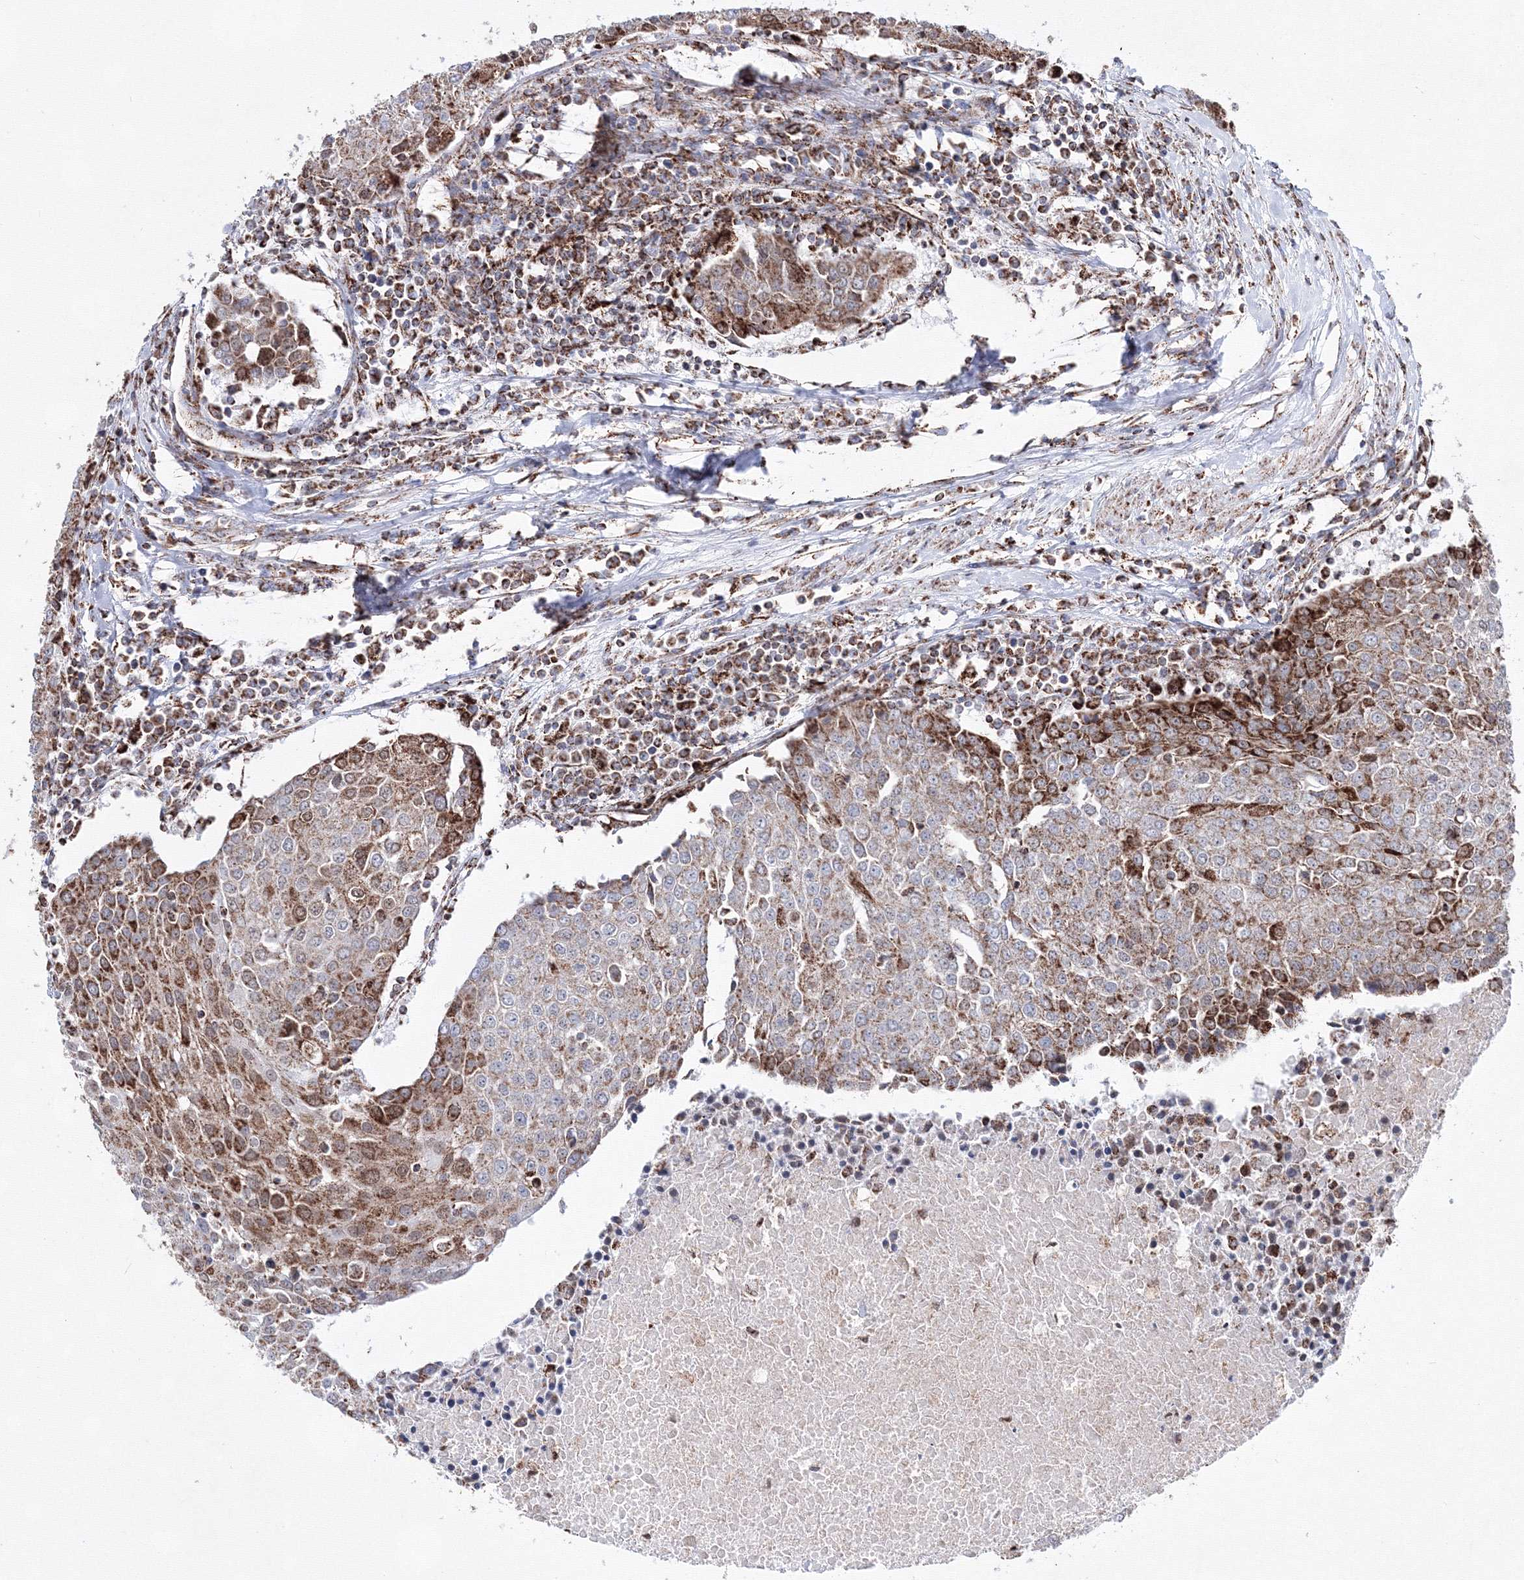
{"staining": {"intensity": "strong", "quantity": "25%-75%", "location": "cytoplasmic/membranous"}, "tissue": "urothelial cancer", "cell_type": "Tumor cells", "image_type": "cancer", "snomed": [{"axis": "morphology", "description": "Urothelial carcinoma, High grade"}, {"axis": "topography", "description": "Urinary bladder"}], "caption": "Urothelial carcinoma (high-grade) stained with a protein marker demonstrates strong staining in tumor cells.", "gene": "HADHB", "patient": {"sex": "female", "age": 85}}